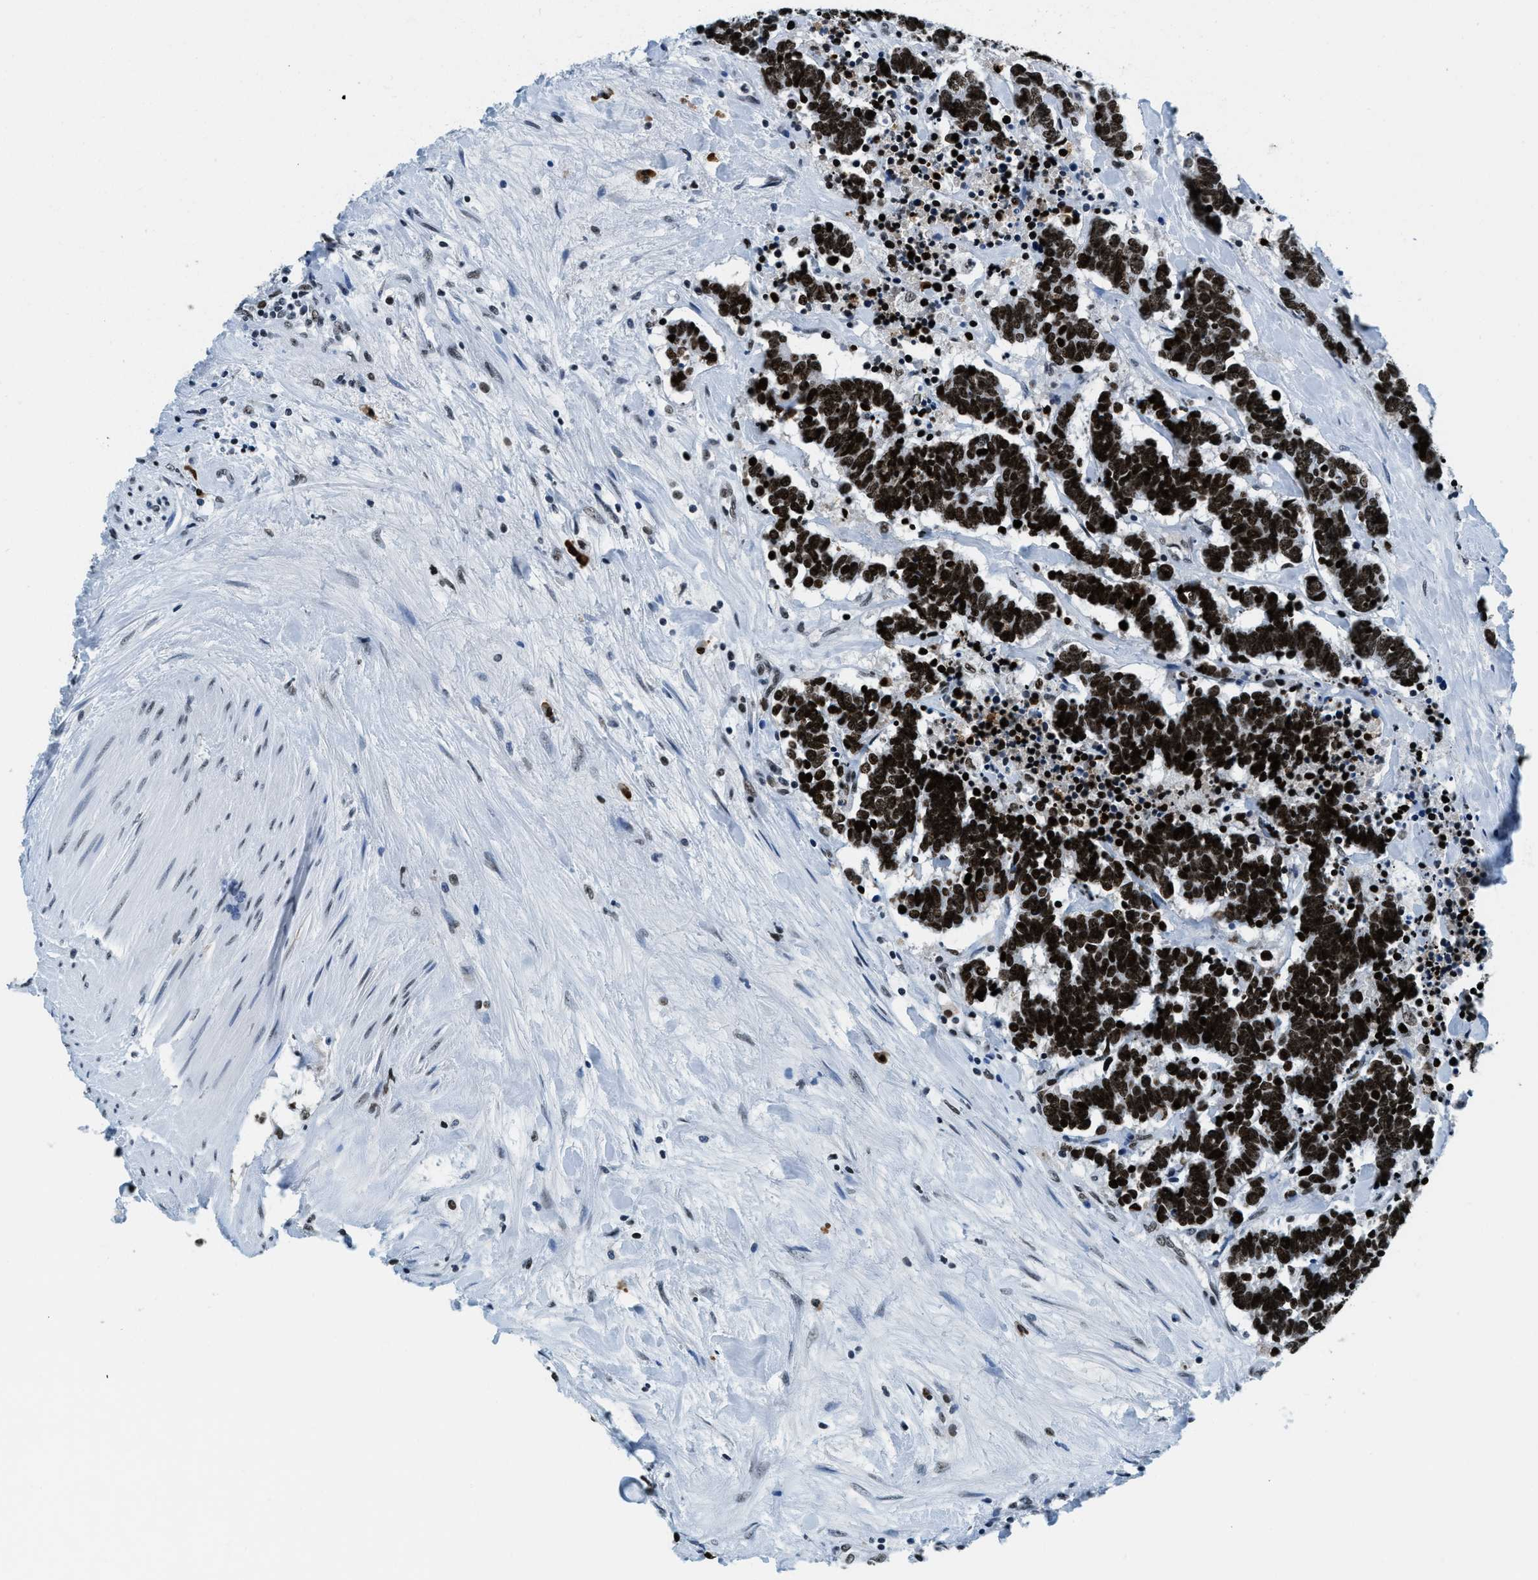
{"staining": {"intensity": "strong", "quantity": ">75%", "location": "nuclear"}, "tissue": "carcinoid", "cell_type": "Tumor cells", "image_type": "cancer", "snomed": [{"axis": "morphology", "description": "Carcinoma, NOS"}, {"axis": "morphology", "description": "Carcinoid, malignant, NOS"}, {"axis": "topography", "description": "Urinary bladder"}], "caption": "Carcinoid tissue reveals strong nuclear positivity in approximately >75% of tumor cells (Stains: DAB in brown, nuclei in blue, Microscopy: brightfield microscopy at high magnification).", "gene": "TOP1", "patient": {"sex": "male", "age": 57}}